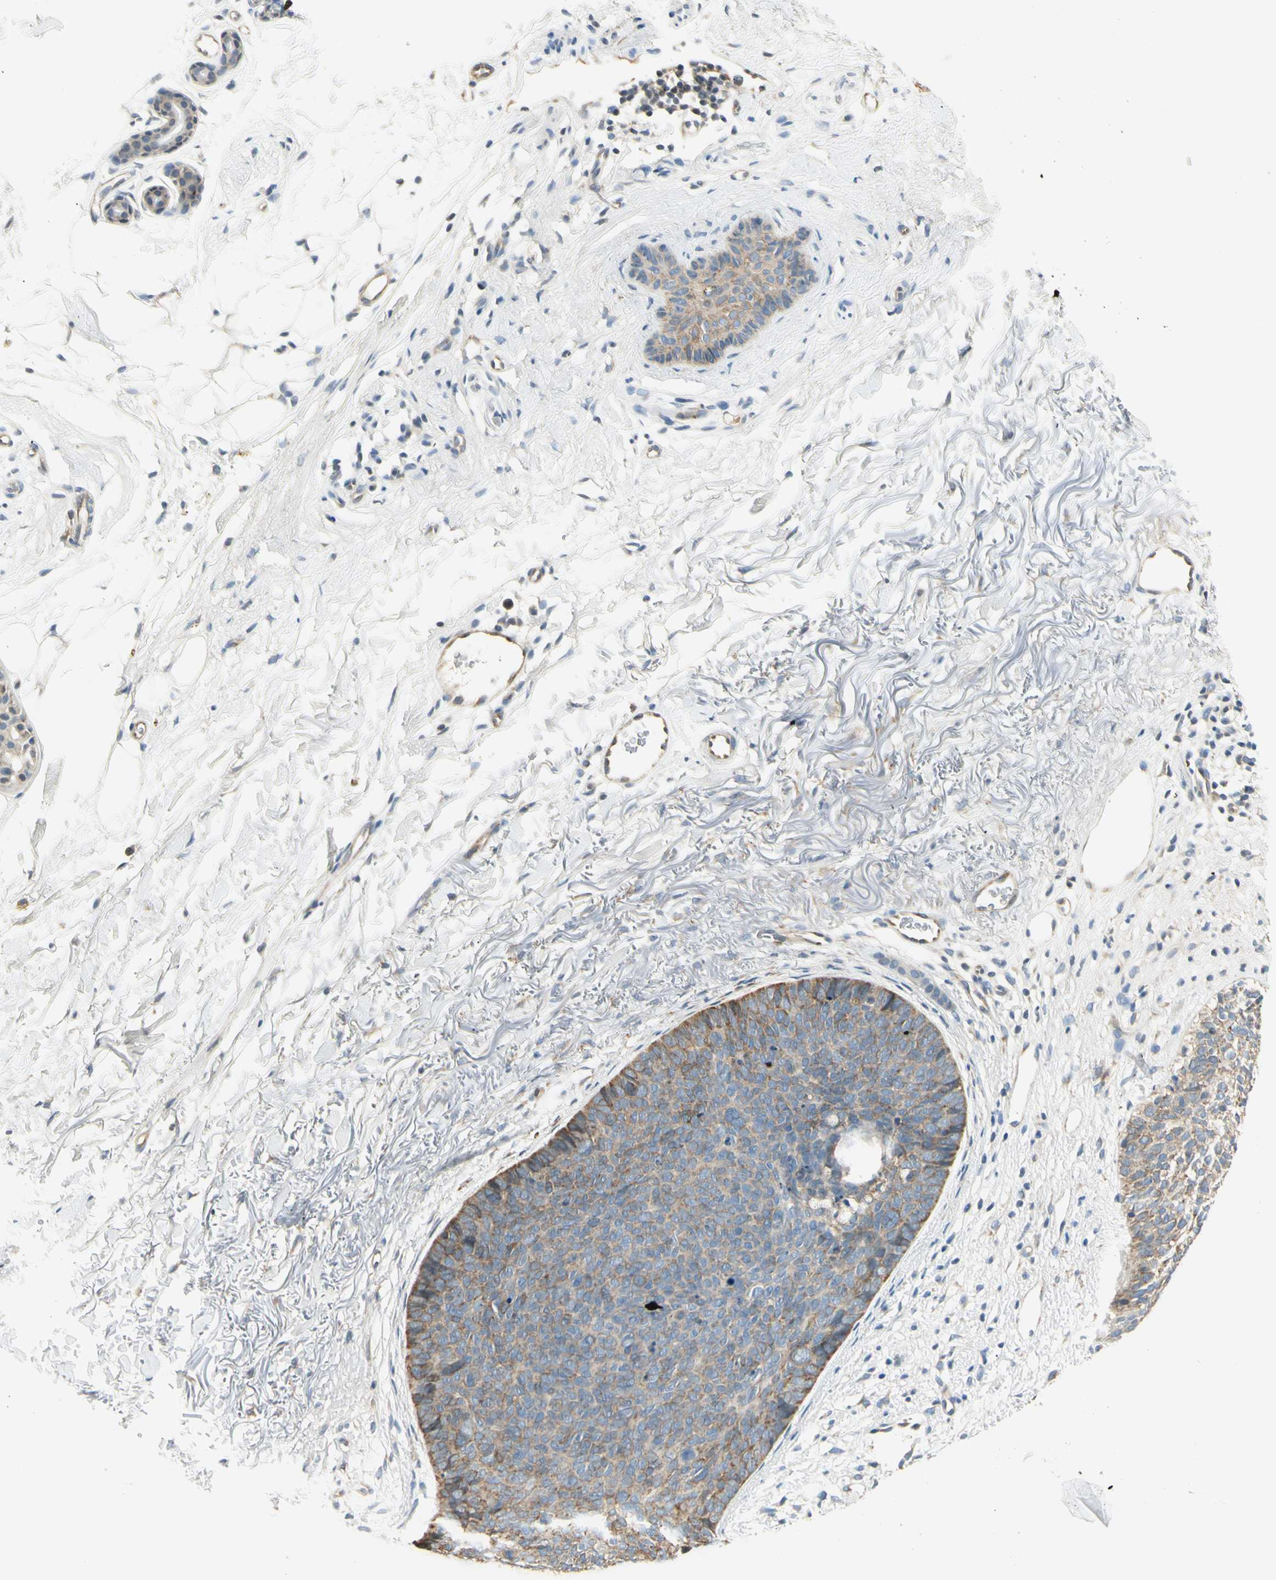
{"staining": {"intensity": "weak", "quantity": ">75%", "location": "cytoplasmic/membranous"}, "tissue": "skin cancer", "cell_type": "Tumor cells", "image_type": "cancer", "snomed": [{"axis": "morphology", "description": "Basal cell carcinoma"}, {"axis": "topography", "description": "Skin"}], "caption": "A brown stain shows weak cytoplasmic/membranous expression of a protein in human skin basal cell carcinoma tumor cells.", "gene": "IGDCC4", "patient": {"sex": "female", "age": 70}}